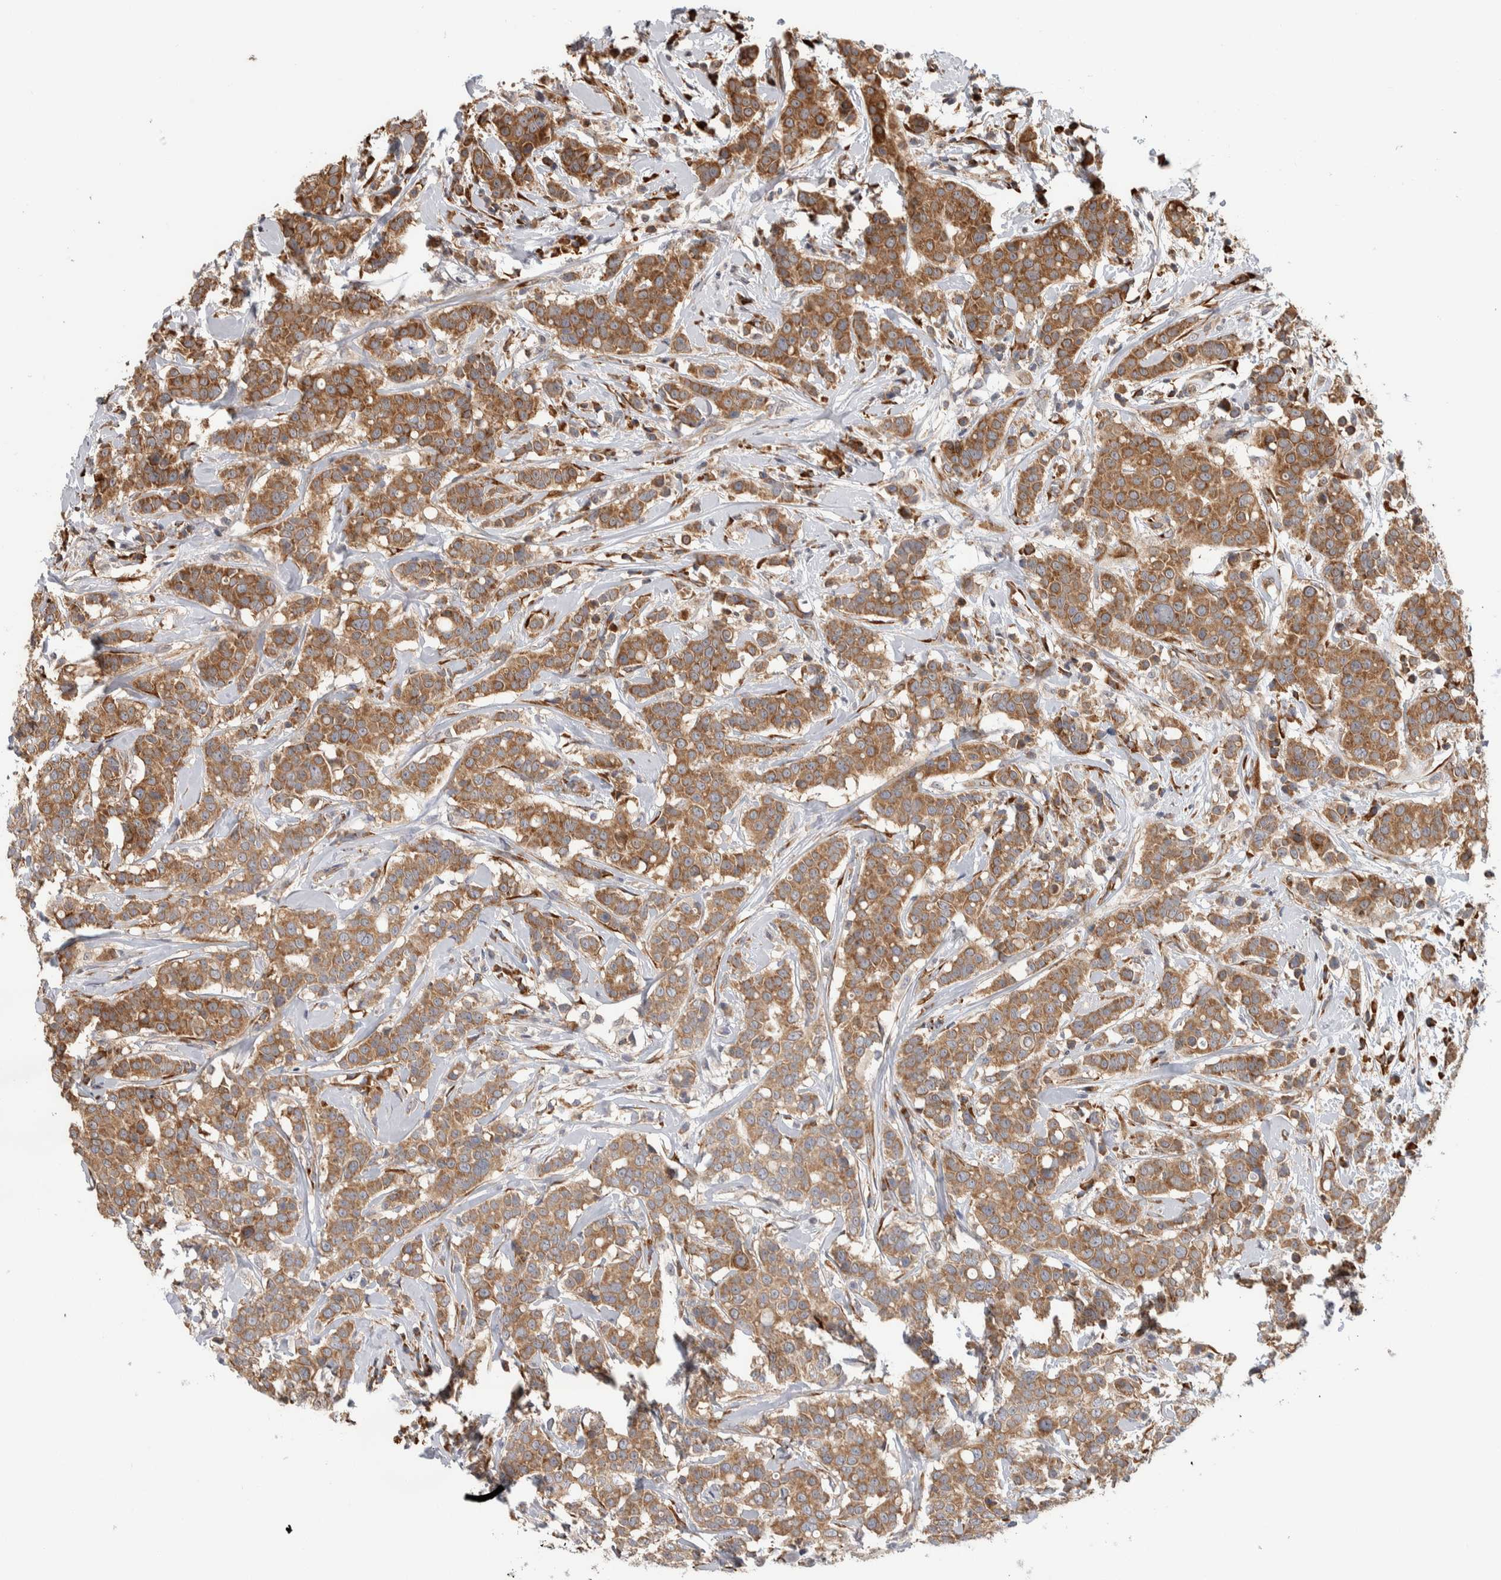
{"staining": {"intensity": "moderate", "quantity": ">75%", "location": "cytoplasmic/membranous"}, "tissue": "breast cancer", "cell_type": "Tumor cells", "image_type": "cancer", "snomed": [{"axis": "morphology", "description": "Duct carcinoma"}, {"axis": "topography", "description": "Breast"}], "caption": "Protein expression analysis of breast cancer (invasive ductal carcinoma) shows moderate cytoplasmic/membranous staining in approximately >75% of tumor cells. (brown staining indicates protein expression, while blue staining denotes nuclei).", "gene": "EIF3H", "patient": {"sex": "female", "age": 27}}